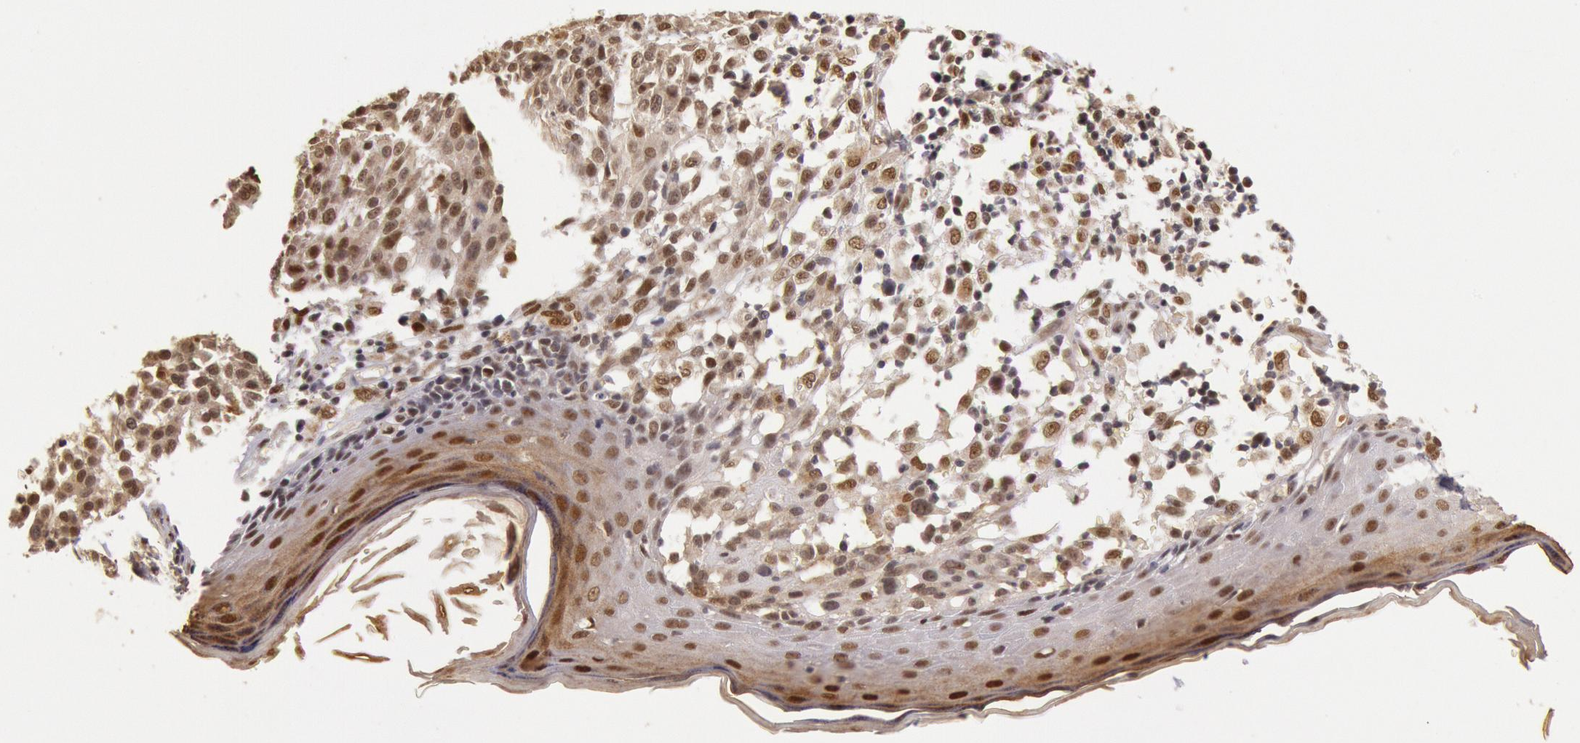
{"staining": {"intensity": "weak", "quantity": "25%-75%", "location": "nuclear"}, "tissue": "melanoma", "cell_type": "Tumor cells", "image_type": "cancer", "snomed": [{"axis": "morphology", "description": "Malignant melanoma, NOS"}, {"axis": "topography", "description": "Skin"}], "caption": "Immunohistochemical staining of human malignant melanoma displays weak nuclear protein staining in about 25%-75% of tumor cells. (IHC, brightfield microscopy, high magnification).", "gene": "LIG4", "patient": {"sex": "female", "age": 49}}